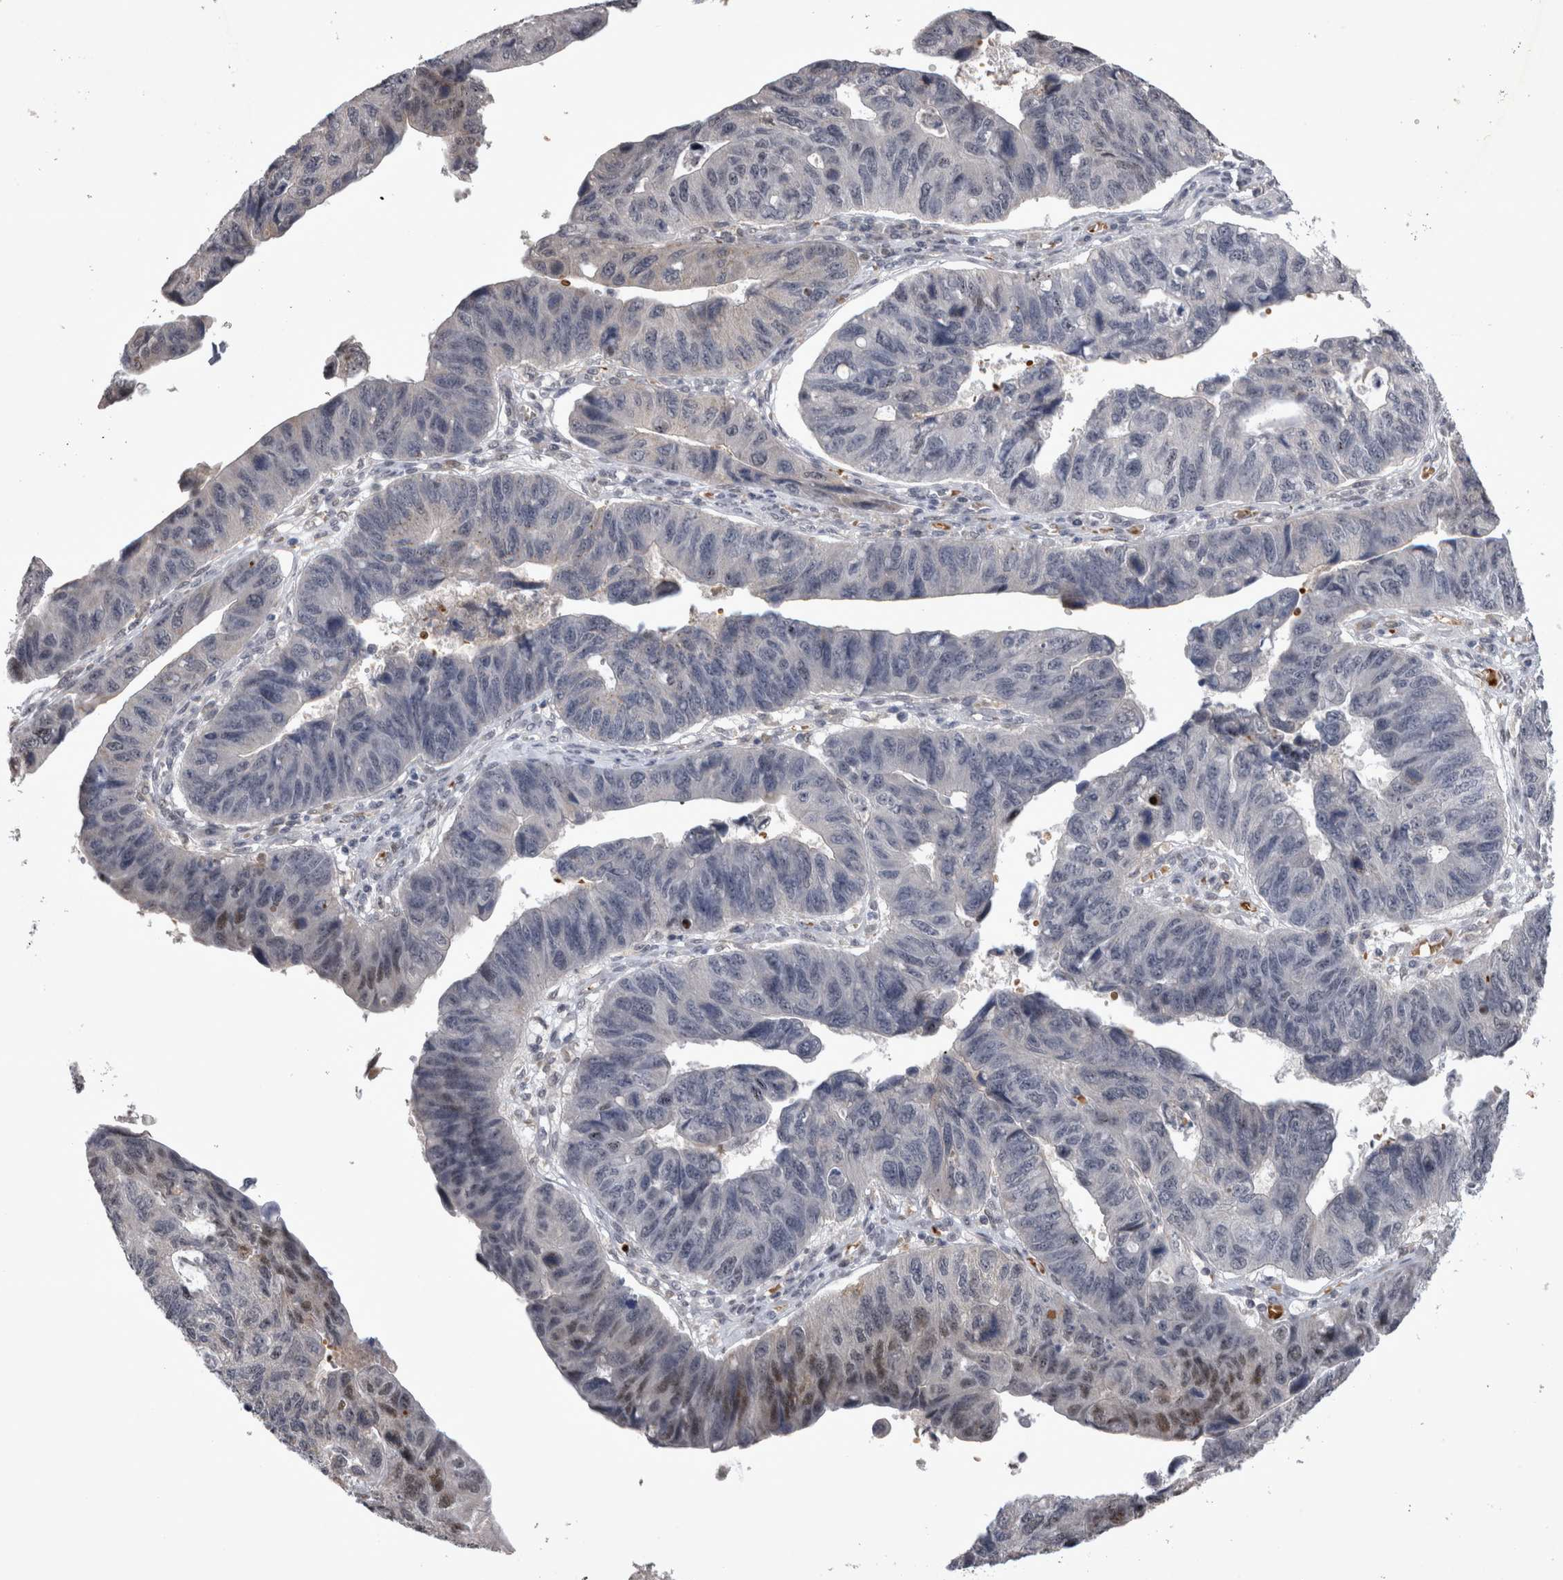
{"staining": {"intensity": "negative", "quantity": "none", "location": "none"}, "tissue": "stomach cancer", "cell_type": "Tumor cells", "image_type": "cancer", "snomed": [{"axis": "morphology", "description": "Adenocarcinoma, NOS"}, {"axis": "topography", "description": "Stomach"}], "caption": "High magnification brightfield microscopy of stomach cancer stained with DAB (3,3'-diaminobenzidine) (brown) and counterstained with hematoxylin (blue): tumor cells show no significant staining.", "gene": "IFI44", "patient": {"sex": "male", "age": 59}}